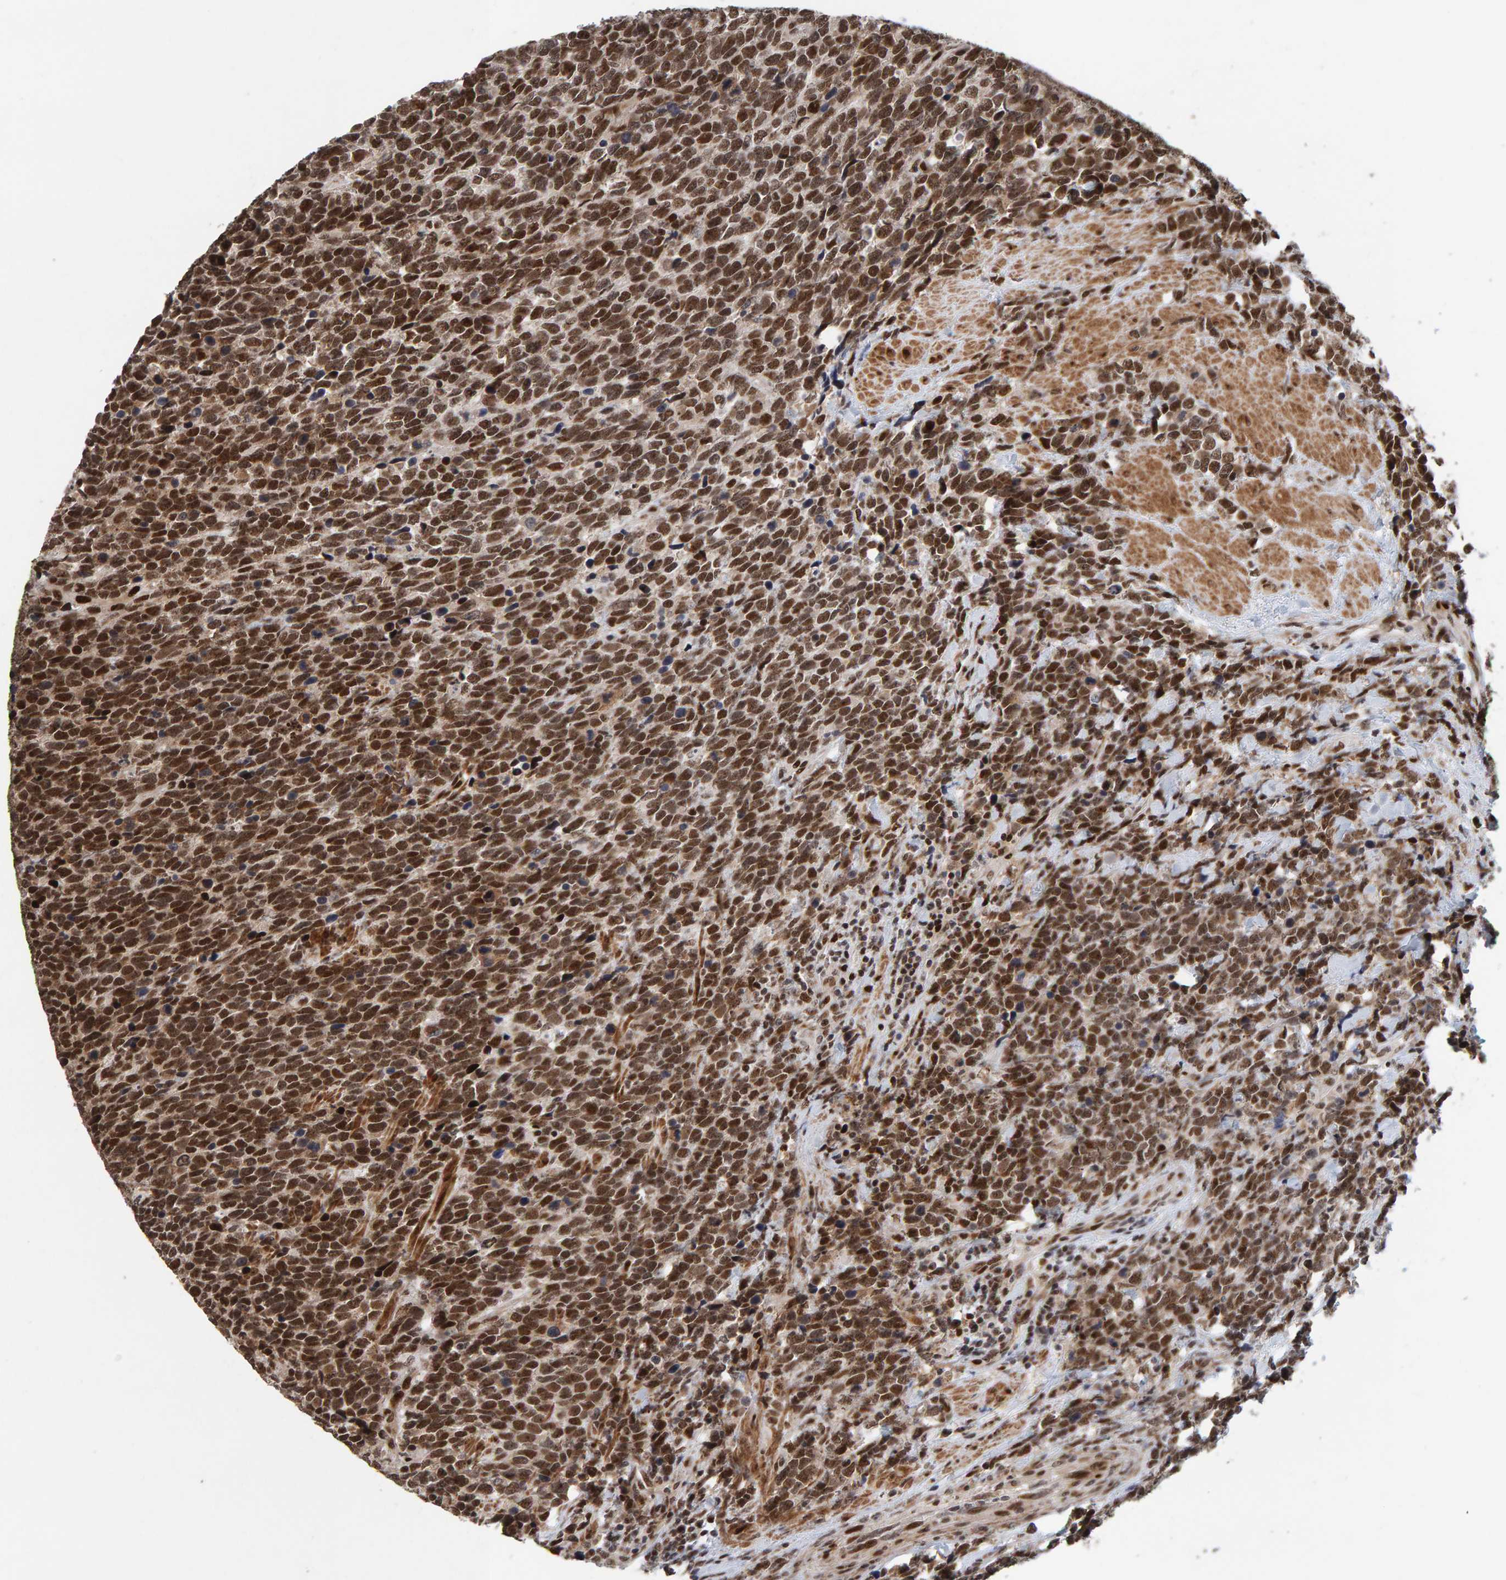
{"staining": {"intensity": "strong", "quantity": ">75%", "location": "nuclear"}, "tissue": "urothelial cancer", "cell_type": "Tumor cells", "image_type": "cancer", "snomed": [{"axis": "morphology", "description": "Urothelial carcinoma, High grade"}, {"axis": "topography", "description": "Urinary bladder"}], "caption": "Immunohistochemical staining of high-grade urothelial carcinoma reveals strong nuclear protein positivity in approximately >75% of tumor cells.", "gene": "CHD4", "patient": {"sex": "female", "age": 82}}